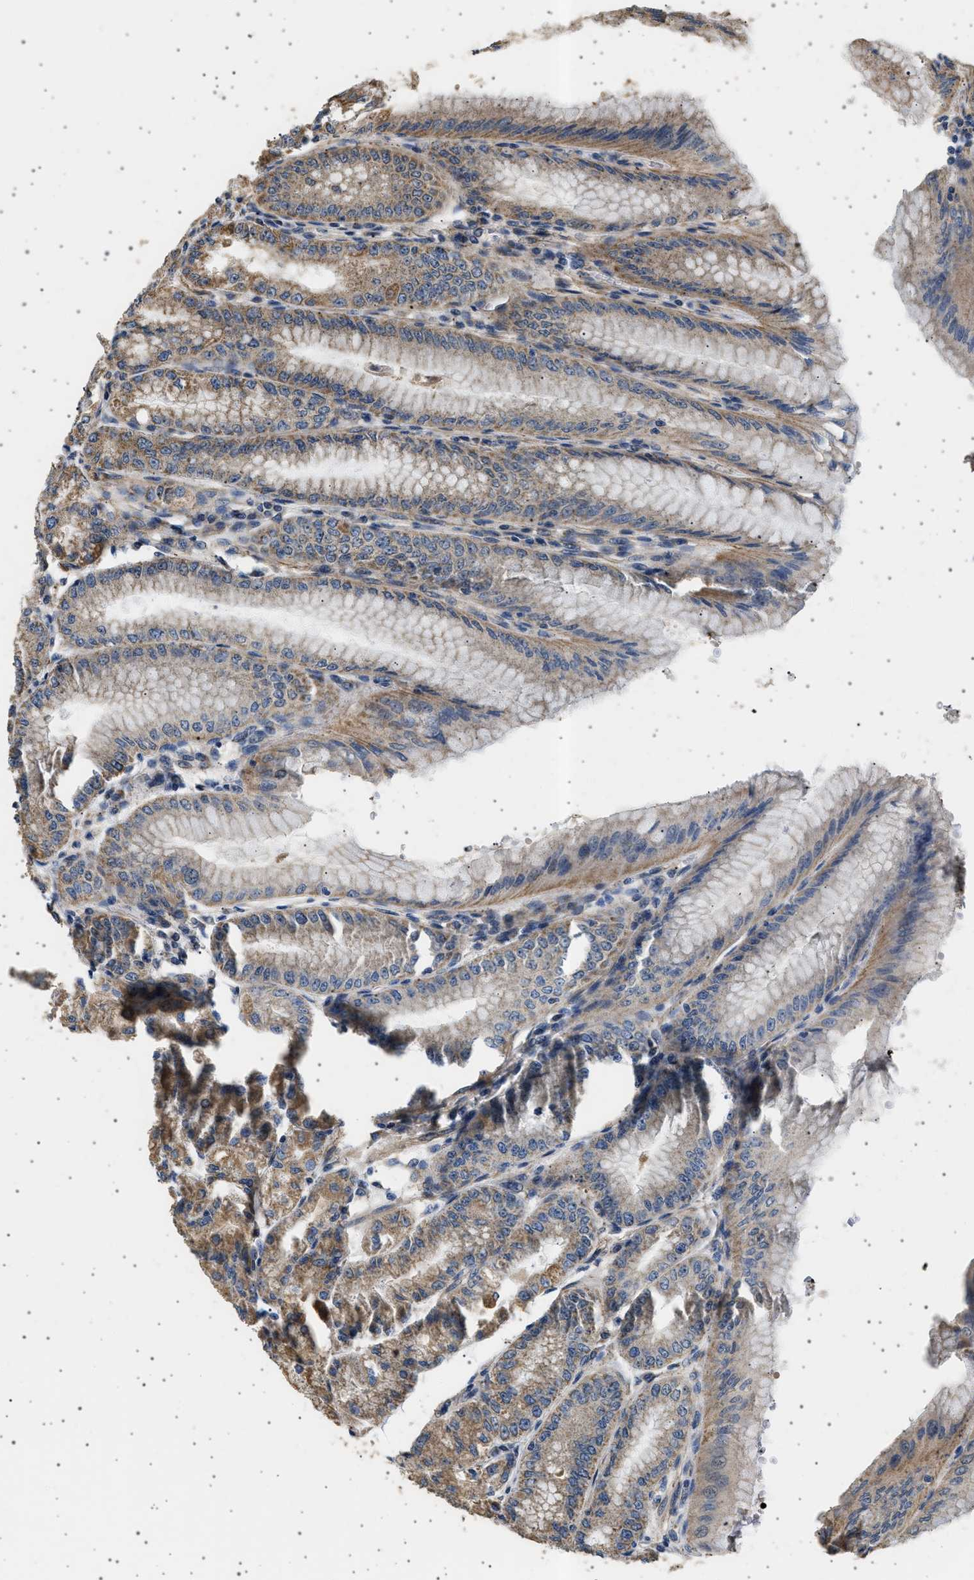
{"staining": {"intensity": "moderate", "quantity": ">75%", "location": "cytoplasmic/membranous"}, "tissue": "stomach", "cell_type": "Glandular cells", "image_type": "normal", "snomed": [{"axis": "morphology", "description": "Normal tissue, NOS"}, {"axis": "topography", "description": "Stomach, lower"}], "caption": "A brown stain shows moderate cytoplasmic/membranous staining of a protein in glandular cells of benign stomach.", "gene": "KCNA4", "patient": {"sex": "male", "age": 71}}